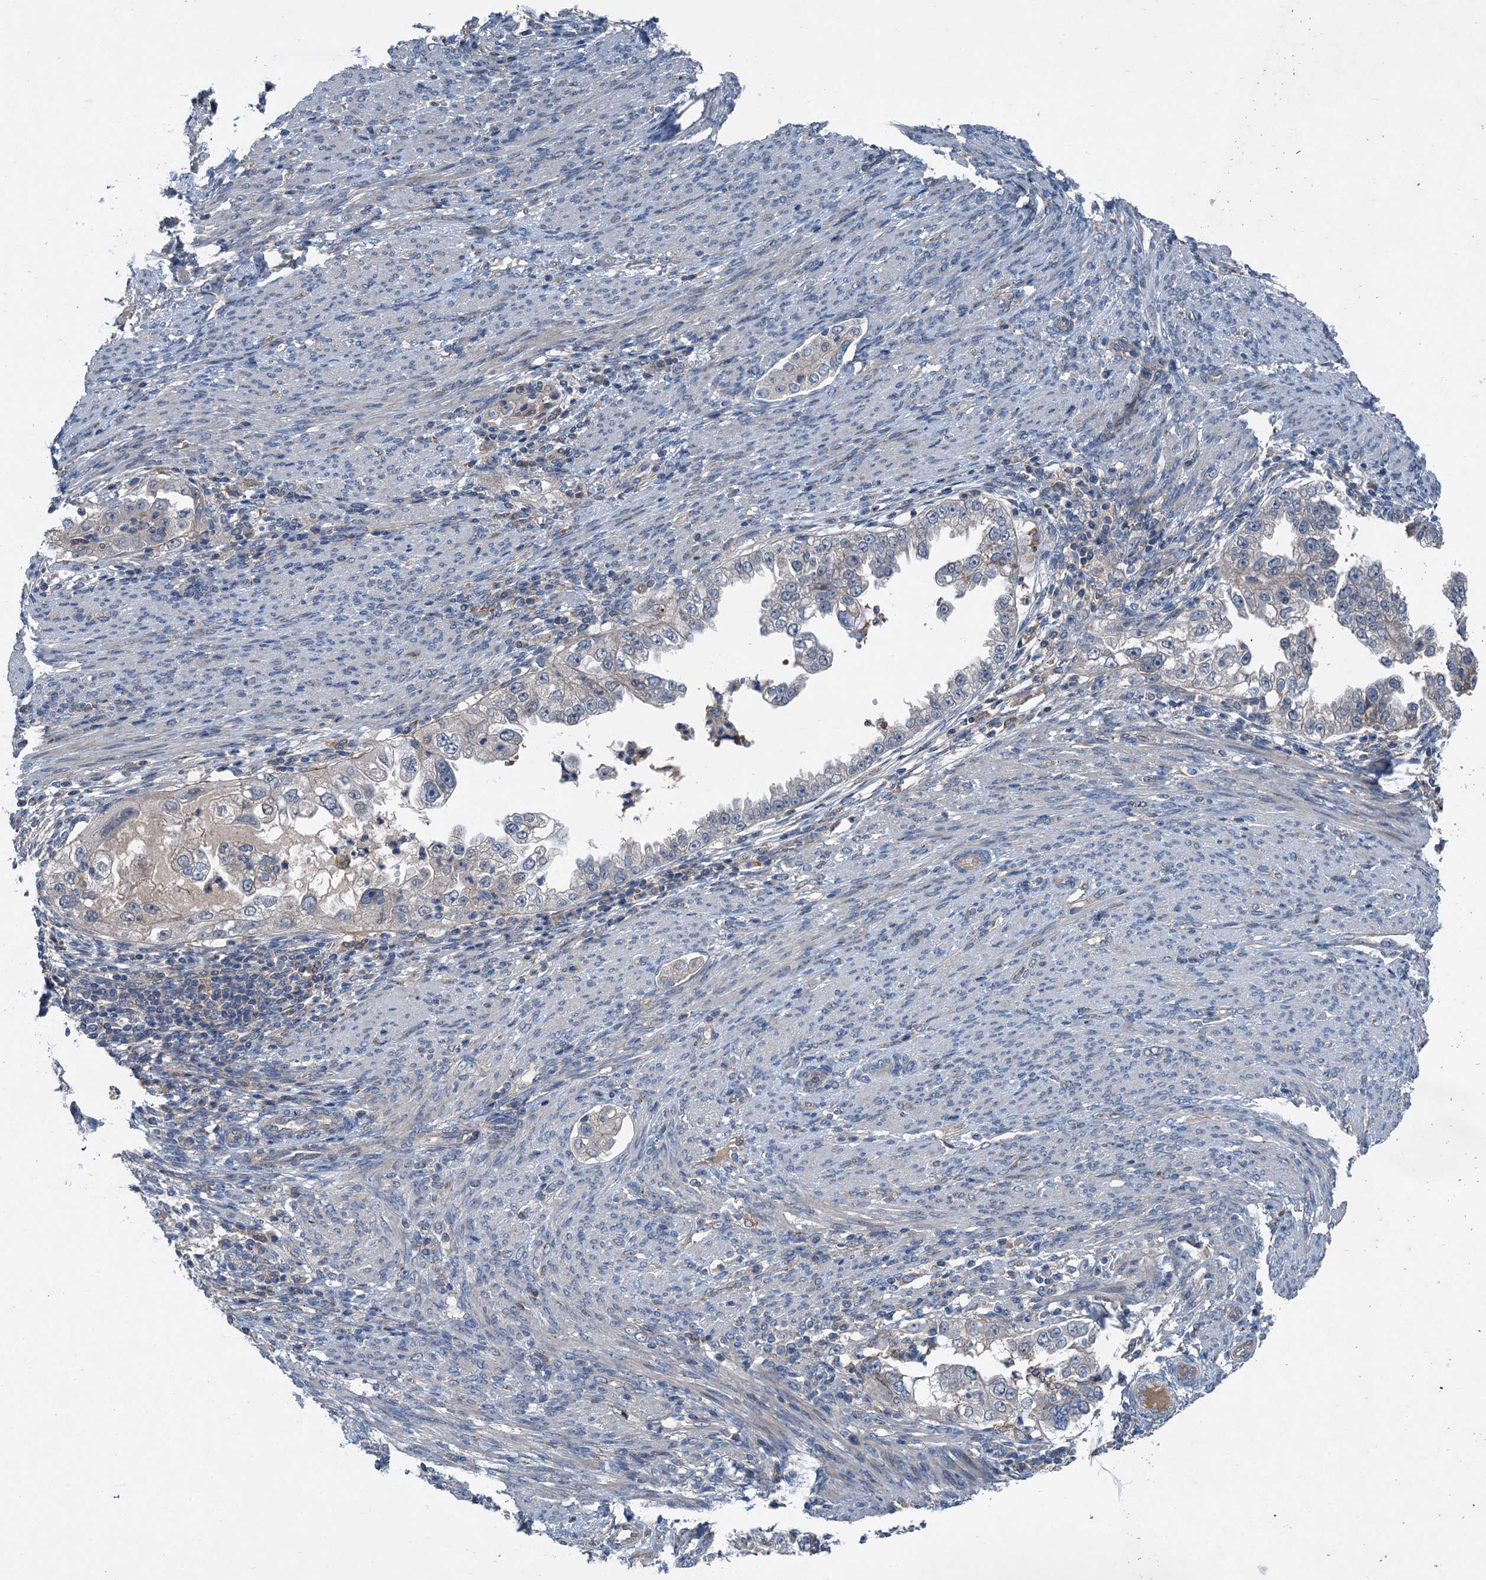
{"staining": {"intensity": "negative", "quantity": "none", "location": "none"}, "tissue": "endometrial cancer", "cell_type": "Tumor cells", "image_type": "cancer", "snomed": [{"axis": "morphology", "description": "Adenocarcinoma, NOS"}, {"axis": "topography", "description": "Endometrium"}], "caption": "An IHC photomicrograph of adenocarcinoma (endometrial) is shown. There is no staining in tumor cells of adenocarcinoma (endometrial).", "gene": "SLC2A10", "patient": {"sex": "female", "age": 85}}